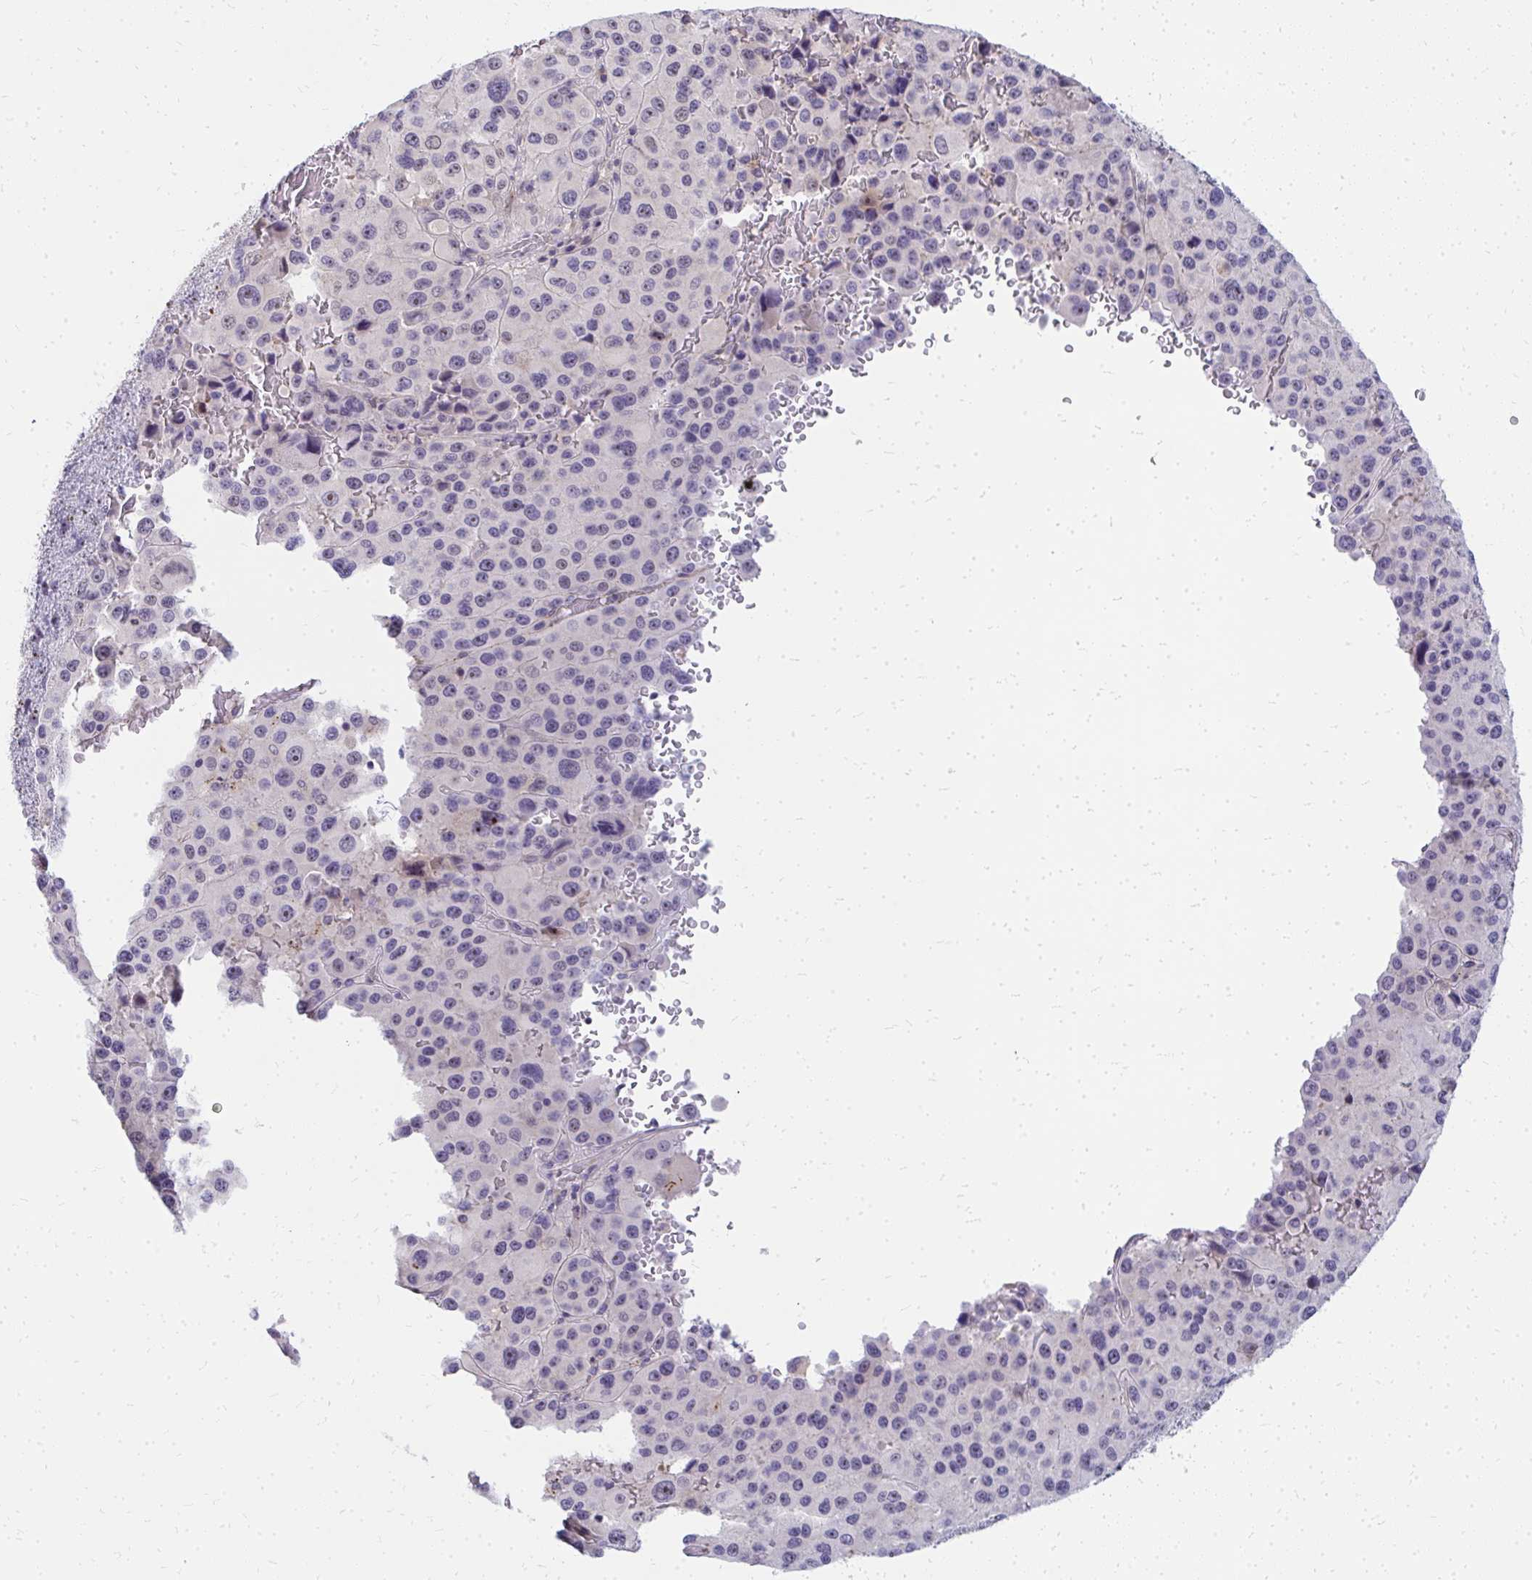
{"staining": {"intensity": "negative", "quantity": "none", "location": "none"}, "tissue": "melanoma", "cell_type": "Tumor cells", "image_type": "cancer", "snomed": [{"axis": "morphology", "description": "Malignant melanoma, Metastatic site"}, {"axis": "topography", "description": "Lymph node"}], "caption": "DAB immunohistochemical staining of melanoma shows no significant expression in tumor cells.", "gene": "FAM9A", "patient": {"sex": "female", "age": 65}}